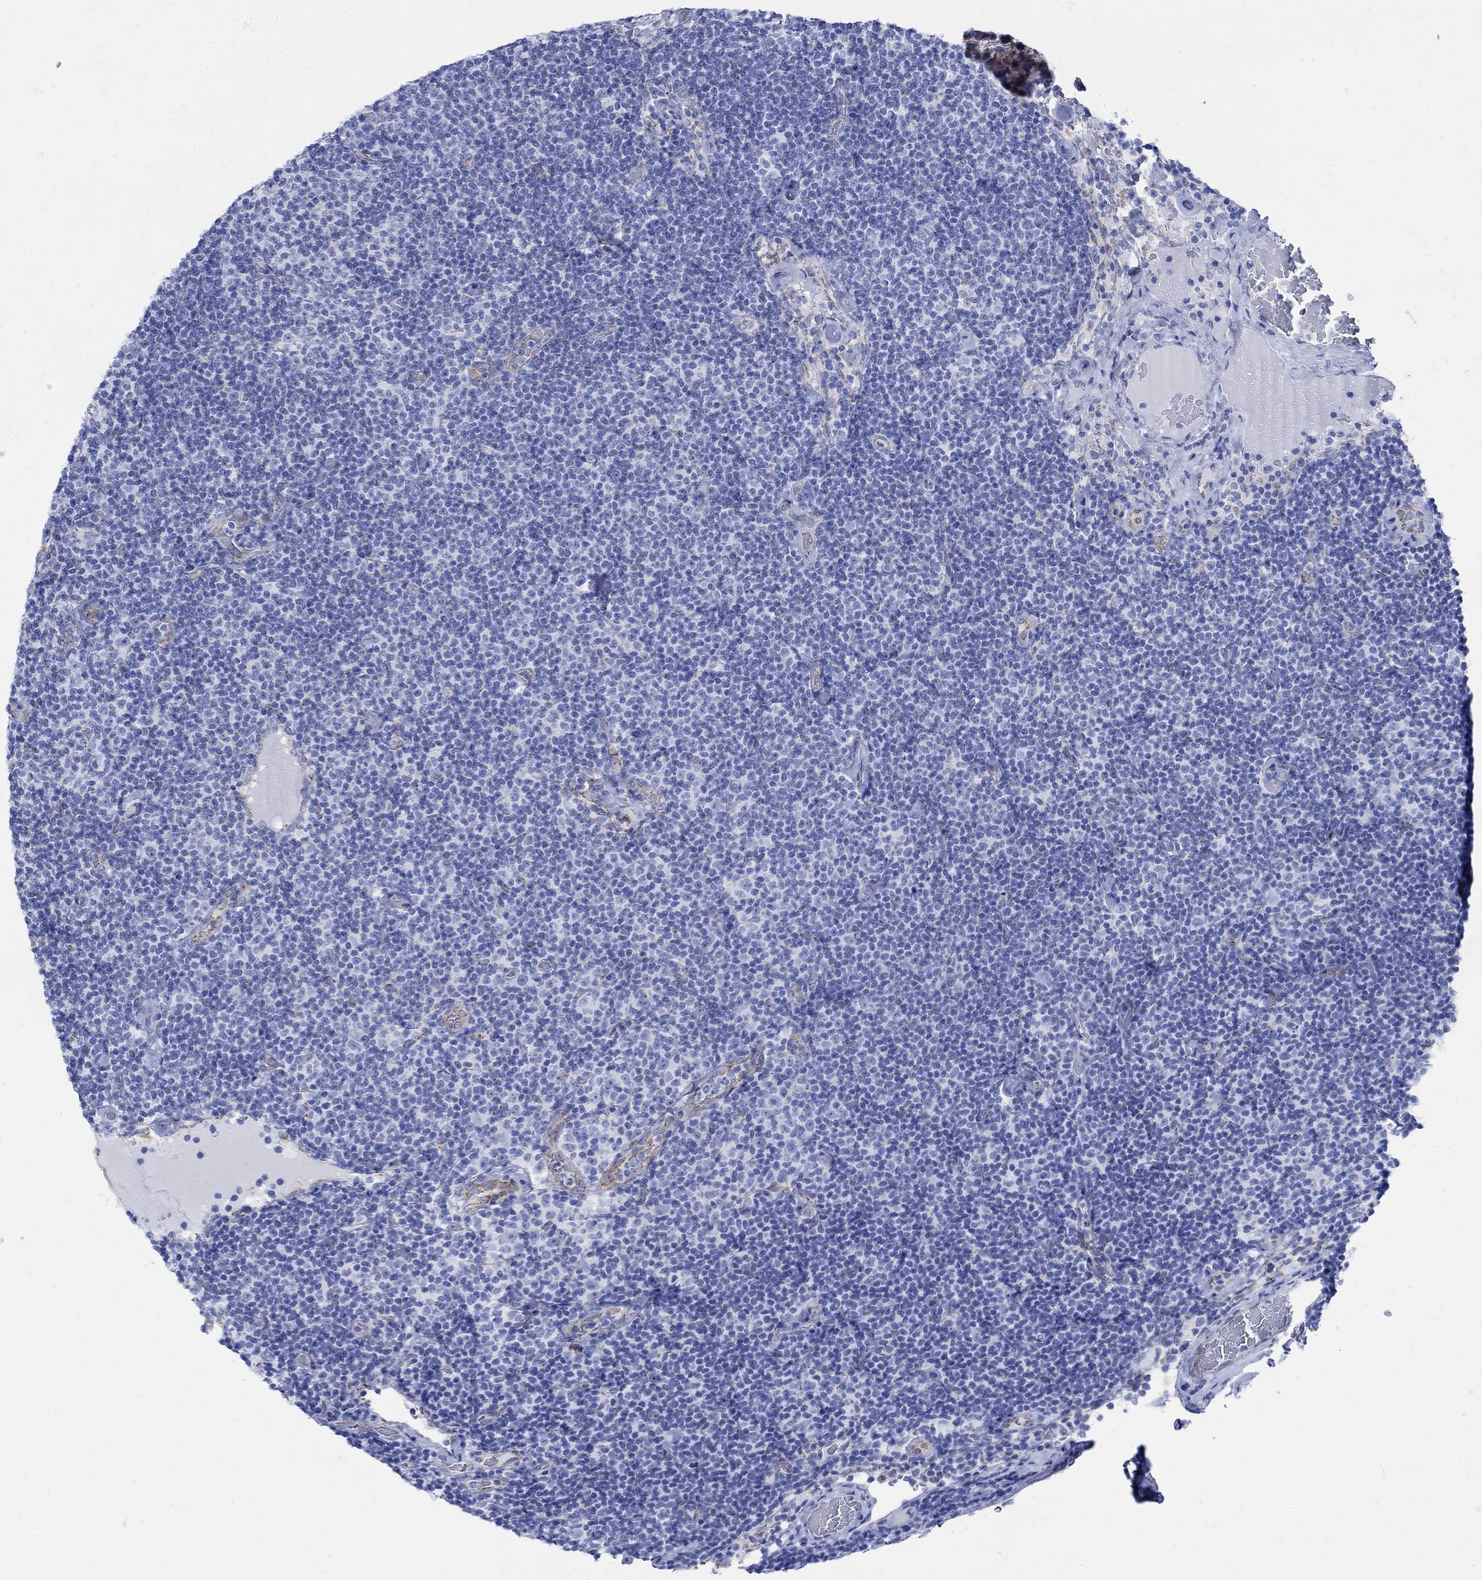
{"staining": {"intensity": "negative", "quantity": "none", "location": "none"}, "tissue": "lymphoma", "cell_type": "Tumor cells", "image_type": "cancer", "snomed": [{"axis": "morphology", "description": "Malignant lymphoma, non-Hodgkin's type, Low grade"}, {"axis": "topography", "description": "Lymph node"}], "caption": "The micrograph reveals no staining of tumor cells in lymphoma.", "gene": "ZDHHC14", "patient": {"sex": "male", "age": 81}}